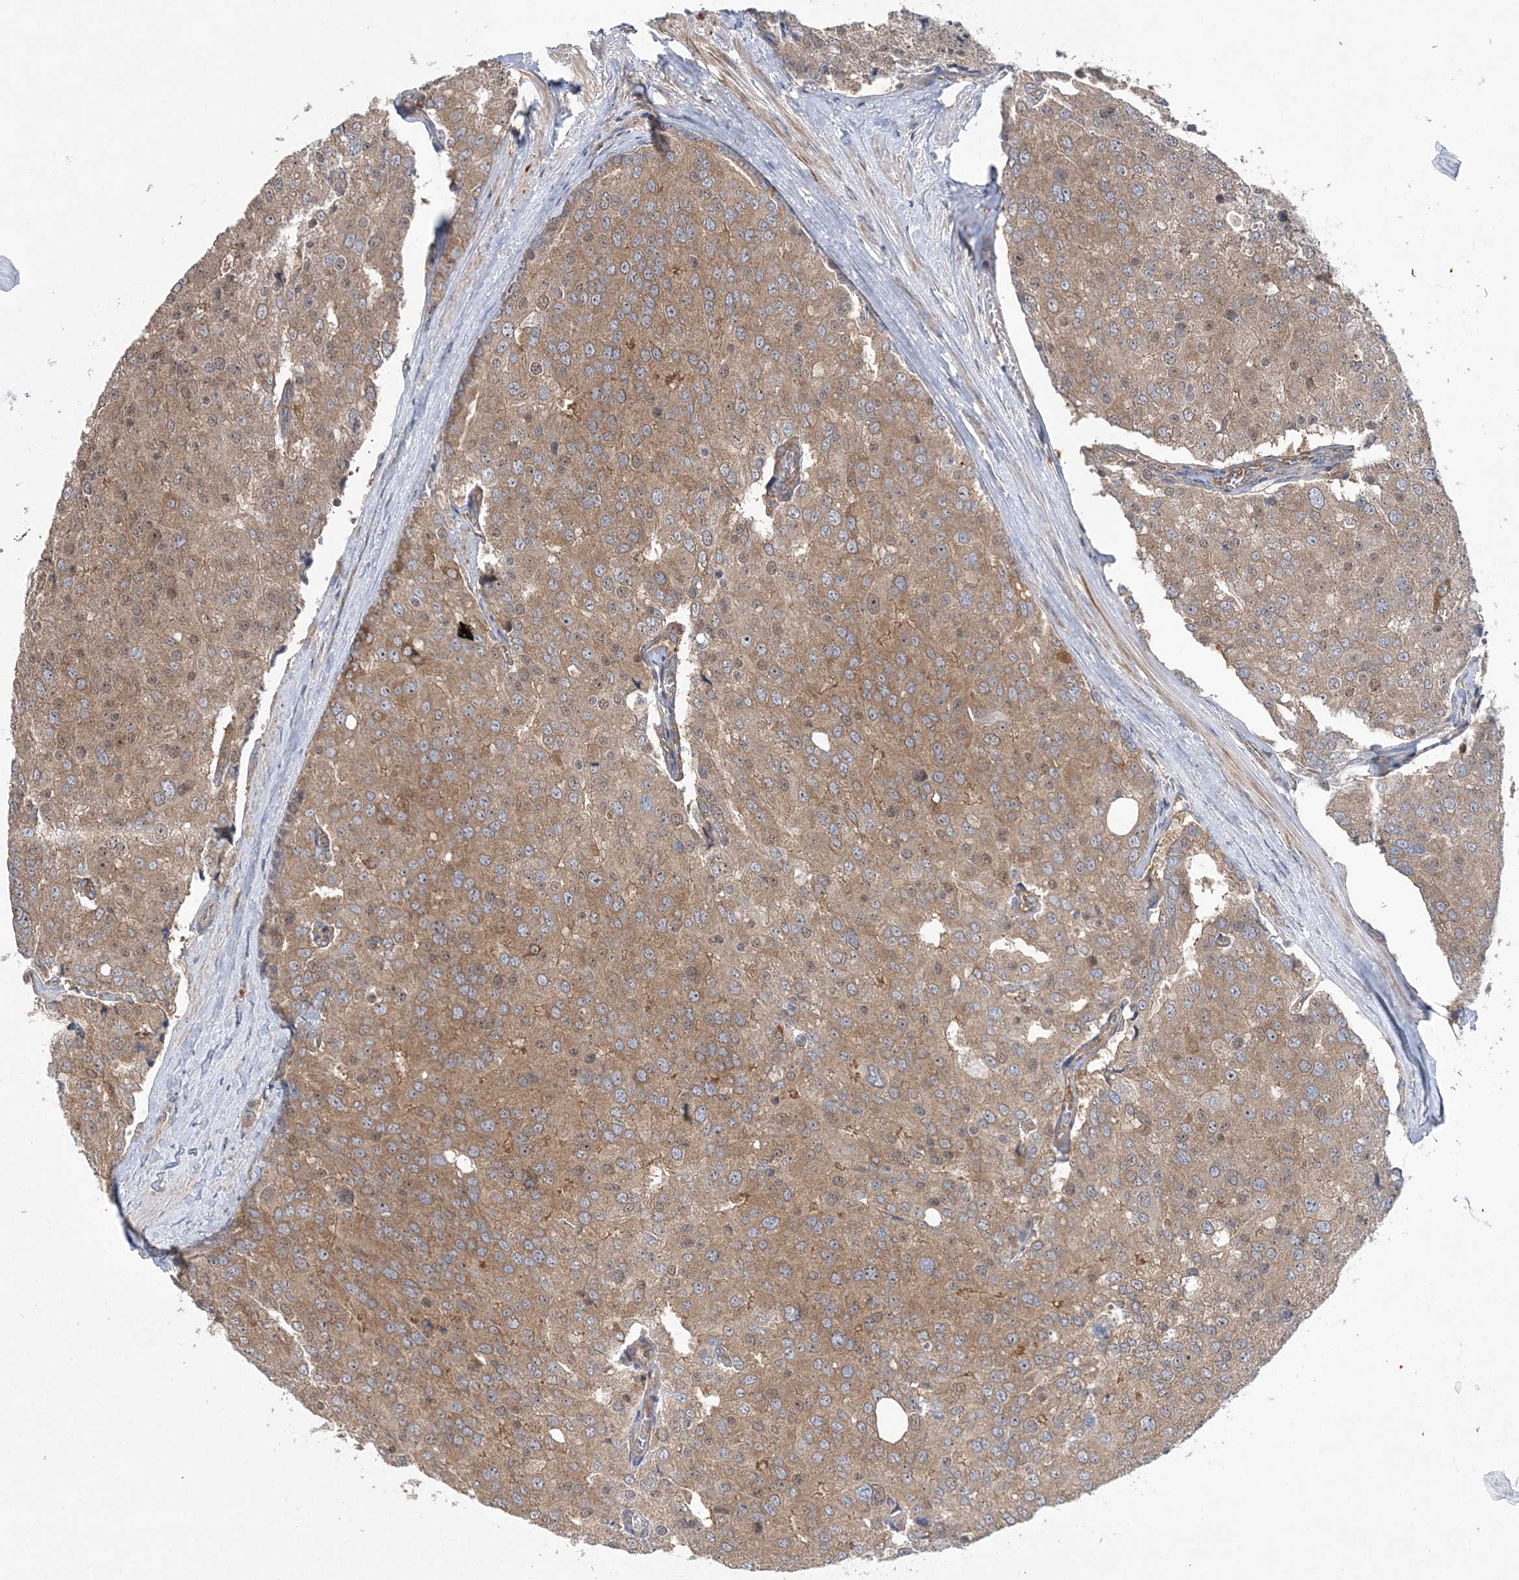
{"staining": {"intensity": "moderate", "quantity": "25%-75%", "location": "cytoplasmic/membranous"}, "tissue": "prostate cancer", "cell_type": "Tumor cells", "image_type": "cancer", "snomed": [{"axis": "morphology", "description": "Adenocarcinoma, High grade"}, {"axis": "topography", "description": "Prostate"}], "caption": "Immunohistochemical staining of human prostate cancer (high-grade adenocarcinoma) shows moderate cytoplasmic/membranous protein positivity in about 25%-75% of tumor cells. (DAB (3,3'-diaminobenzidine) = brown stain, brightfield microscopy at high magnification).", "gene": "ACAP2", "patient": {"sex": "male", "age": 50}}